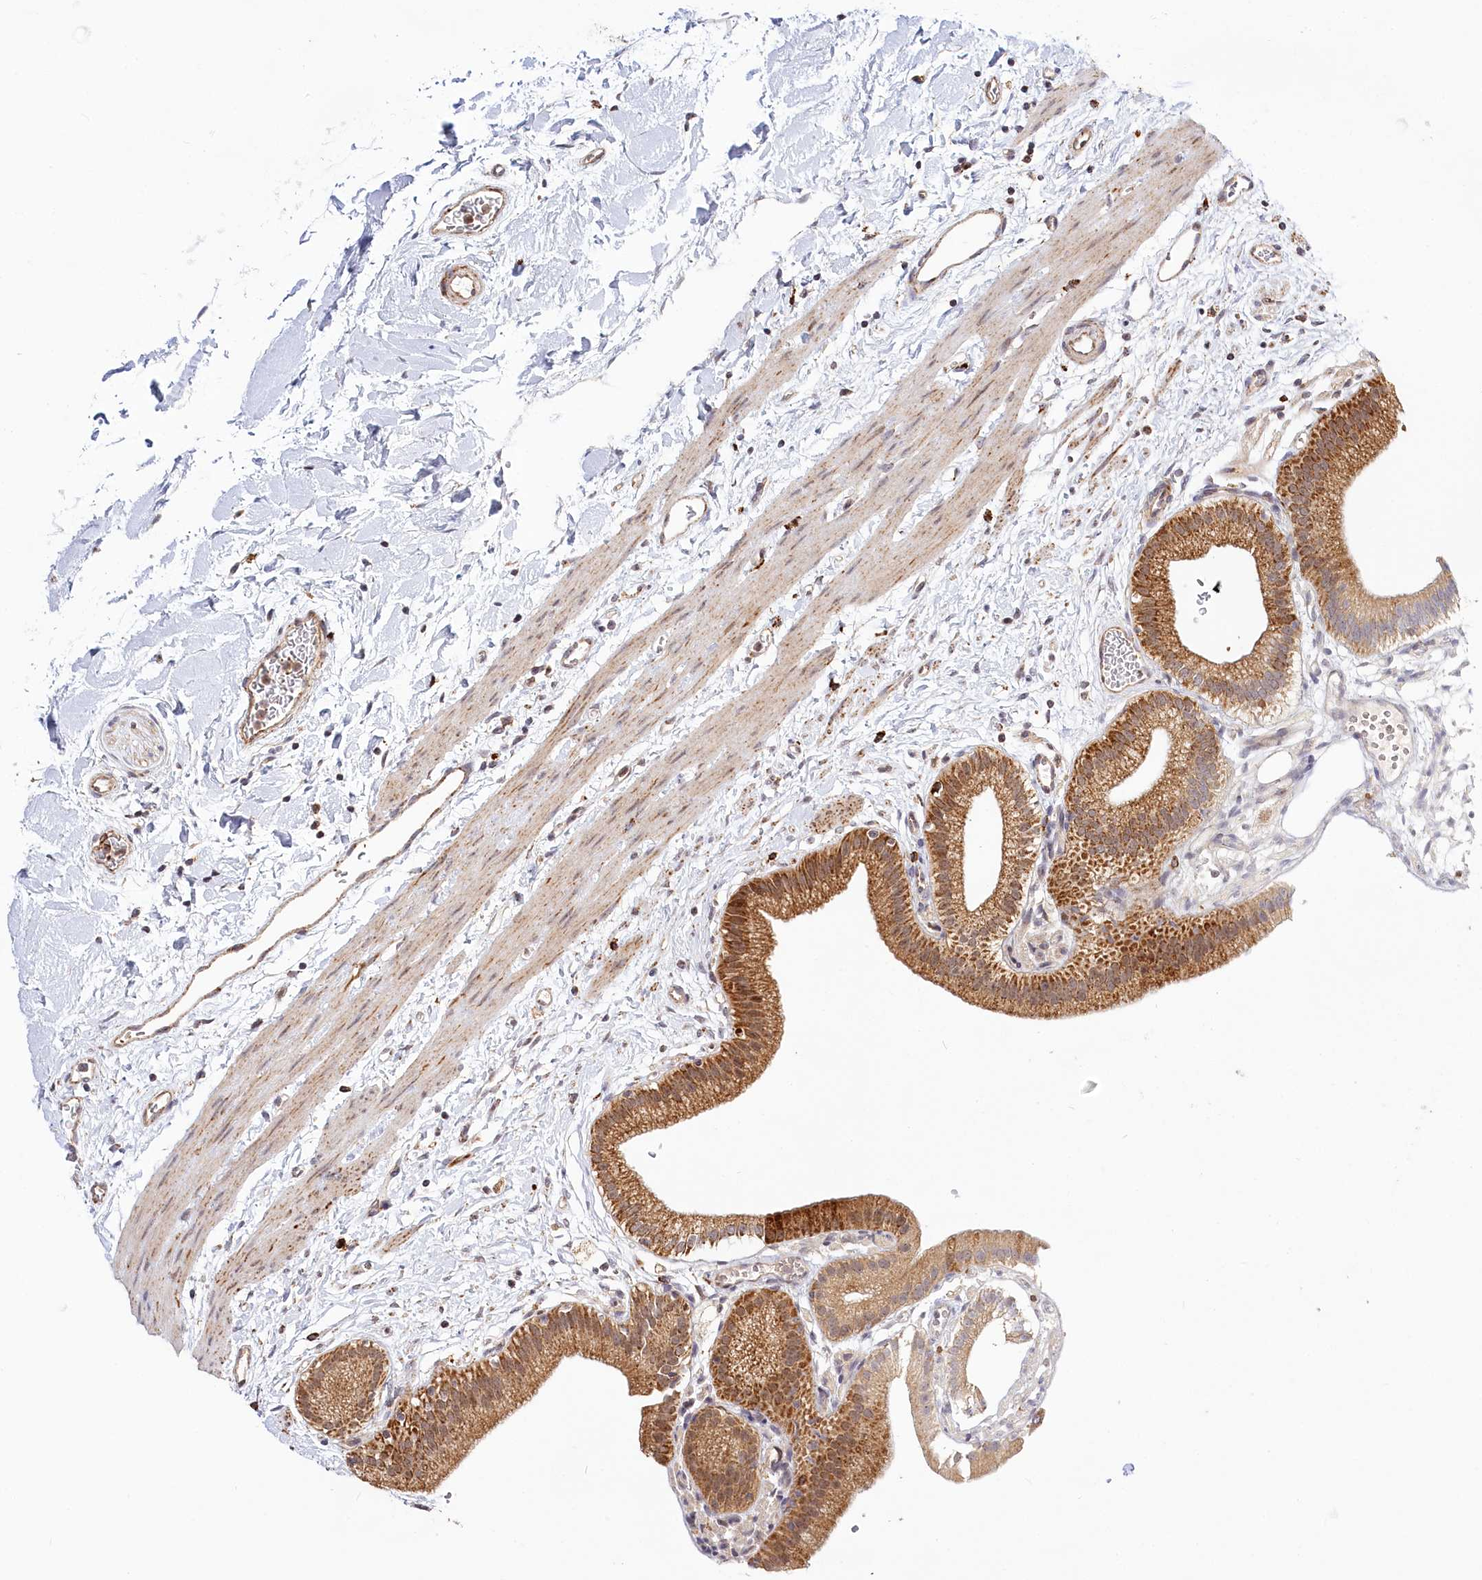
{"staining": {"intensity": "strong", "quantity": ">75%", "location": "cytoplasmic/membranous"}, "tissue": "gallbladder", "cell_type": "Glandular cells", "image_type": "normal", "snomed": [{"axis": "morphology", "description": "Normal tissue, NOS"}, {"axis": "topography", "description": "Gallbladder"}], "caption": "Protein expression by IHC displays strong cytoplasmic/membranous expression in approximately >75% of glandular cells in benign gallbladder. The staining was performed using DAB to visualize the protein expression in brown, while the nuclei were stained in blue with hematoxylin (Magnification: 20x).", "gene": "RTN4IP1", "patient": {"sex": "male", "age": 55}}